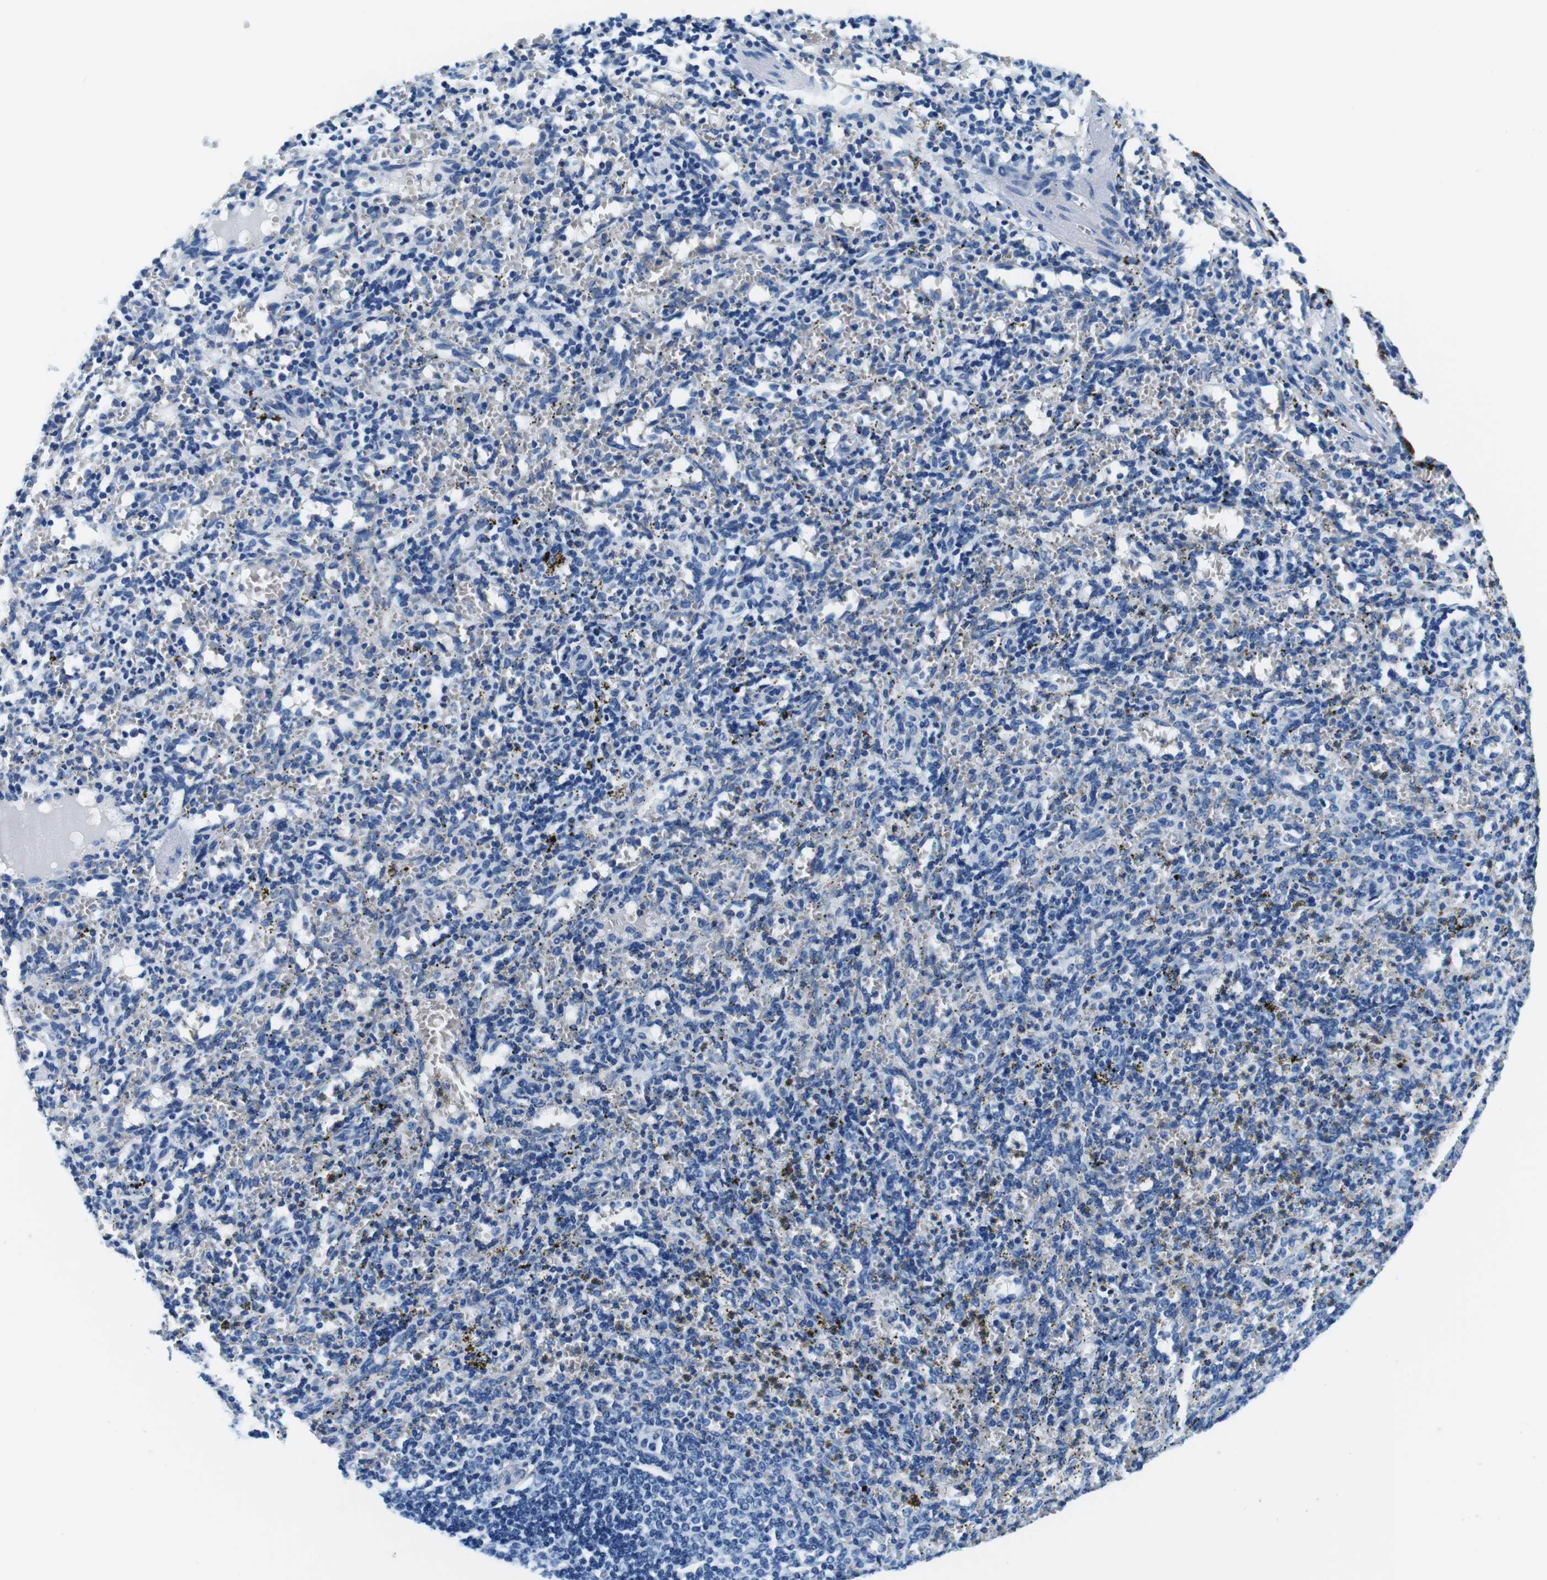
{"staining": {"intensity": "weak", "quantity": "<25%", "location": "cytoplasmic/membranous"}, "tissue": "spleen", "cell_type": "Cells in red pulp", "image_type": "normal", "snomed": [{"axis": "morphology", "description": "Normal tissue, NOS"}, {"axis": "topography", "description": "Spleen"}], "caption": "This is an immunohistochemistry photomicrograph of normal human spleen. There is no positivity in cells in red pulp.", "gene": "ELANE", "patient": {"sex": "female", "age": 10}}